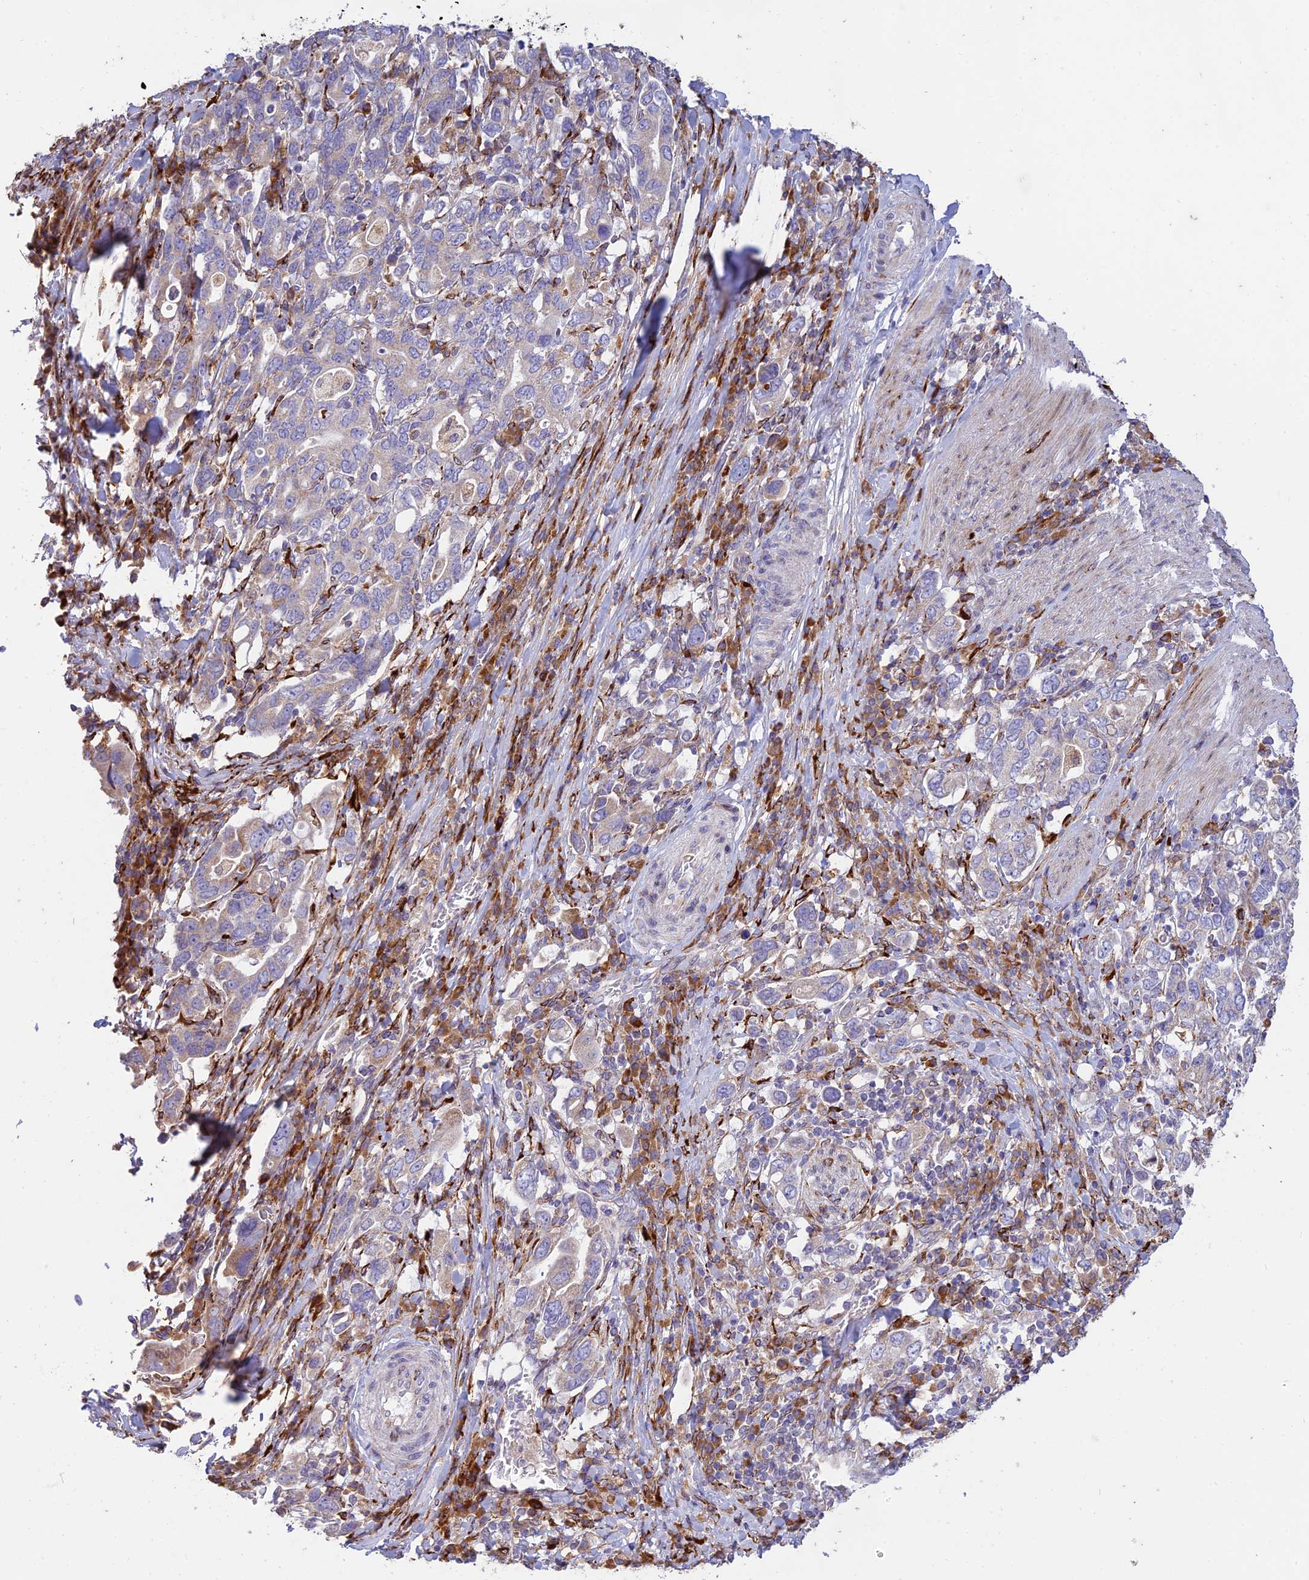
{"staining": {"intensity": "negative", "quantity": "none", "location": "none"}, "tissue": "stomach cancer", "cell_type": "Tumor cells", "image_type": "cancer", "snomed": [{"axis": "morphology", "description": "Adenocarcinoma, NOS"}, {"axis": "topography", "description": "Stomach, upper"}, {"axis": "topography", "description": "Stomach"}], "caption": "Immunohistochemistry histopathology image of human stomach adenocarcinoma stained for a protein (brown), which shows no expression in tumor cells. (Brightfield microscopy of DAB IHC at high magnification).", "gene": "RCN3", "patient": {"sex": "male", "age": 62}}